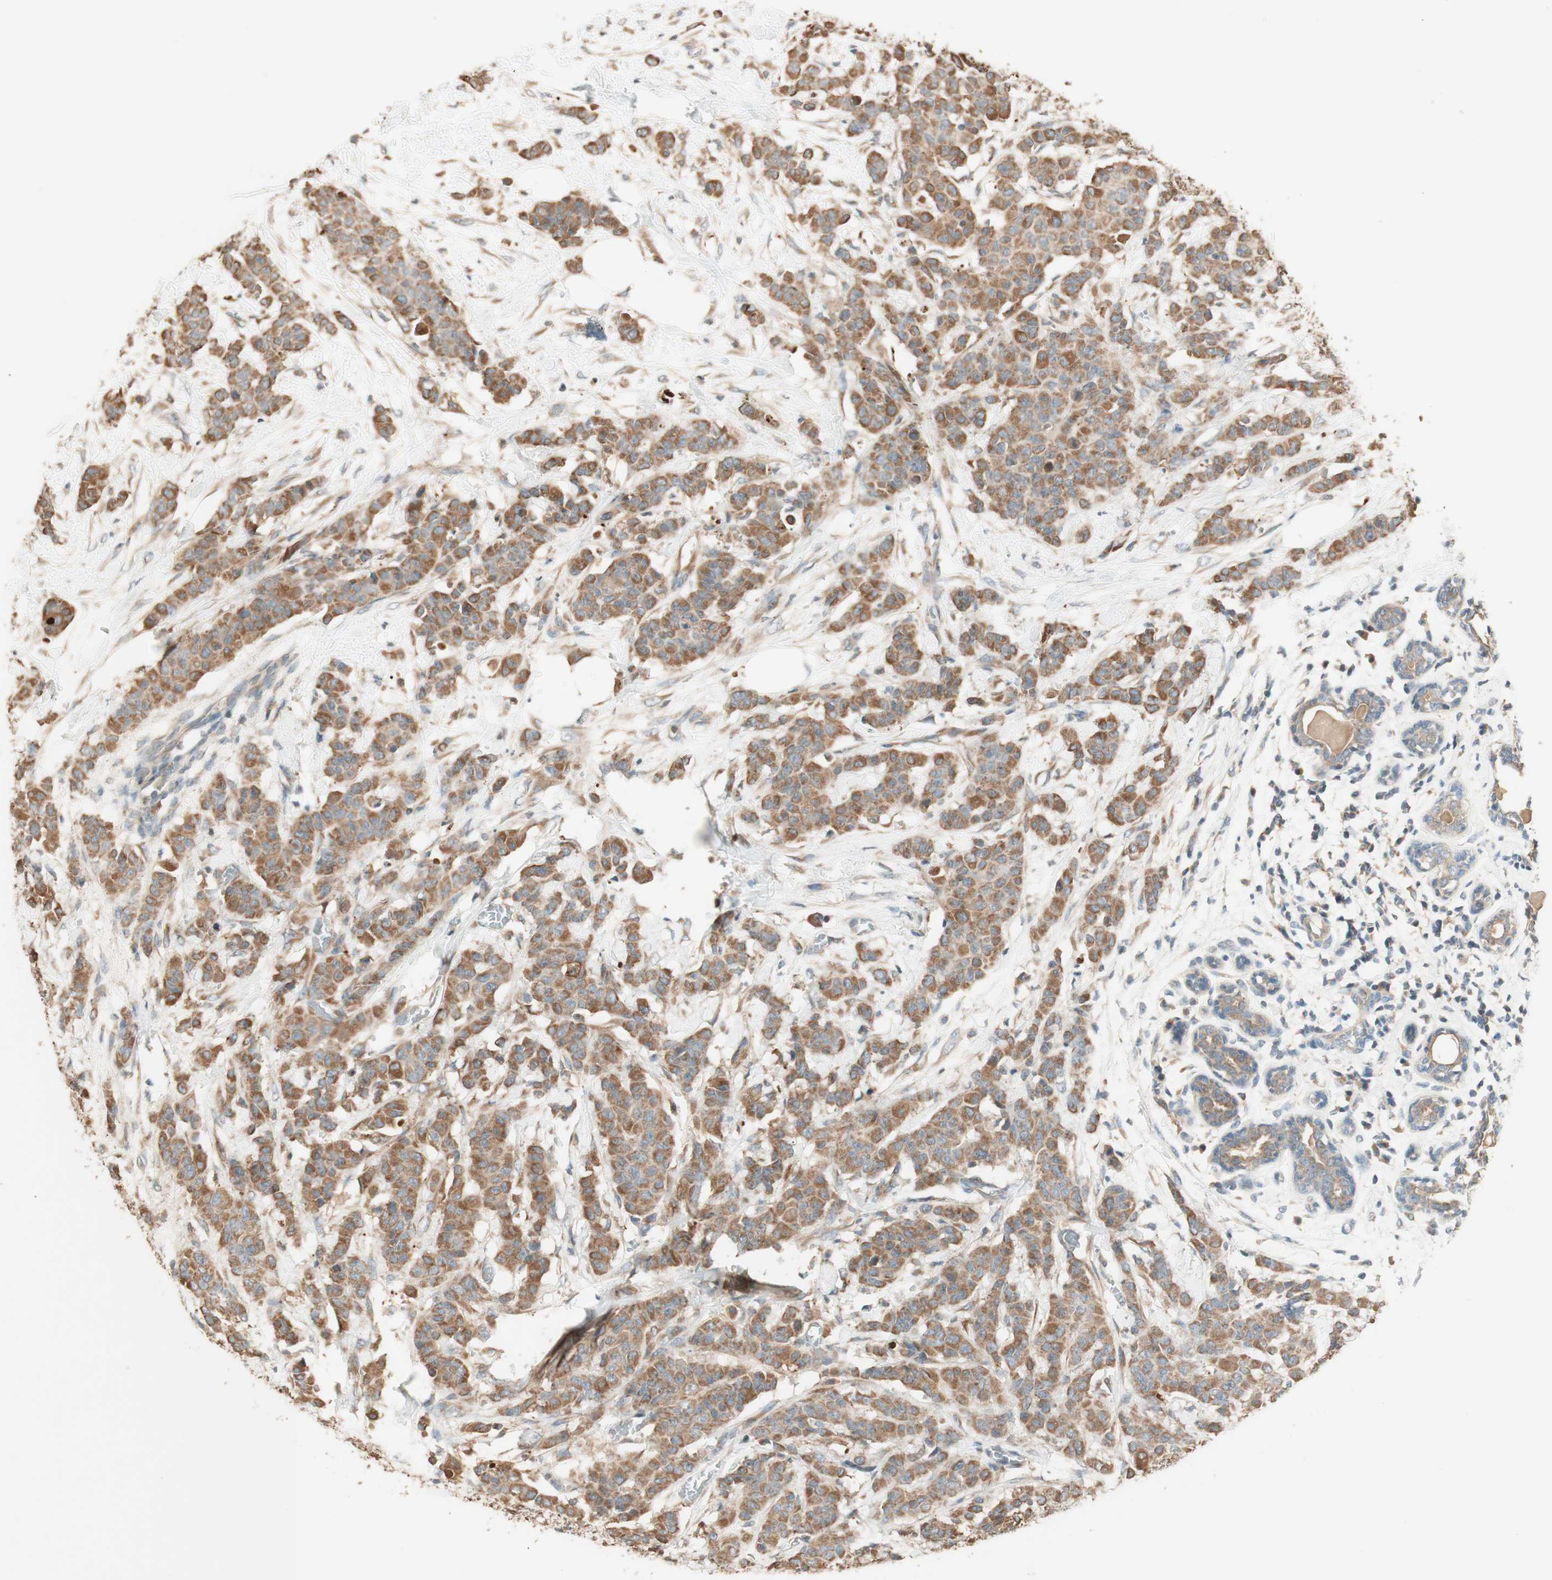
{"staining": {"intensity": "moderate", "quantity": ">75%", "location": "cytoplasmic/membranous"}, "tissue": "breast cancer", "cell_type": "Tumor cells", "image_type": "cancer", "snomed": [{"axis": "morphology", "description": "Normal tissue, NOS"}, {"axis": "morphology", "description": "Duct carcinoma"}, {"axis": "topography", "description": "Breast"}], "caption": "Tumor cells demonstrate moderate cytoplasmic/membranous staining in about >75% of cells in infiltrating ductal carcinoma (breast).", "gene": "CLCN2", "patient": {"sex": "female", "age": 40}}